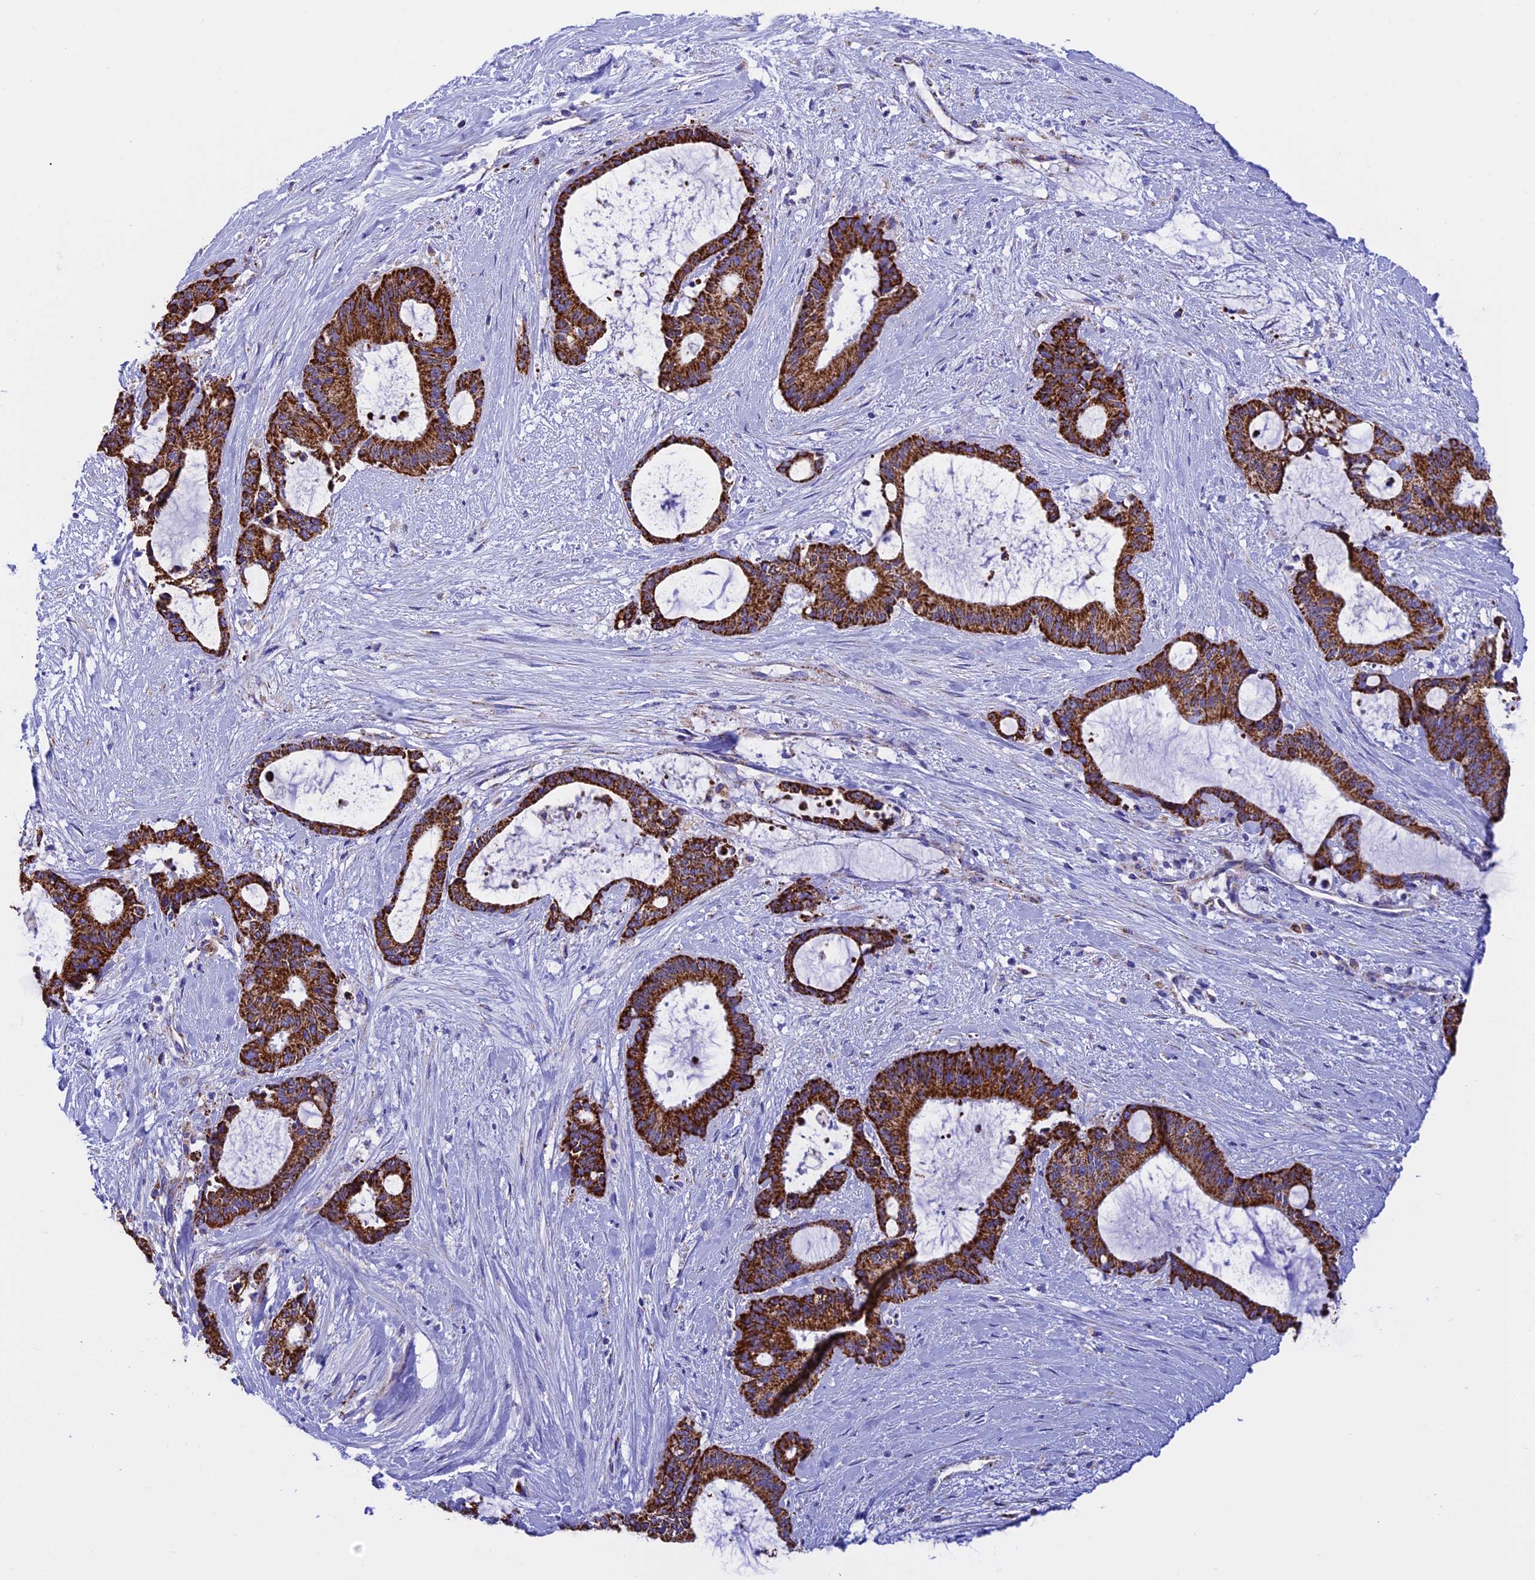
{"staining": {"intensity": "strong", "quantity": ">75%", "location": "cytoplasmic/membranous"}, "tissue": "liver cancer", "cell_type": "Tumor cells", "image_type": "cancer", "snomed": [{"axis": "morphology", "description": "Normal tissue, NOS"}, {"axis": "morphology", "description": "Cholangiocarcinoma"}, {"axis": "topography", "description": "Liver"}, {"axis": "topography", "description": "Peripheral nerve tissue"}], "caption": "Tumor cells display high levels of strong cytoplasmic/membranous positivity in about >75% of cells in human liver cholangiocarcinoma.", "gene": "SLC8B1", "patient": {"sex": "female", "age": 73}}